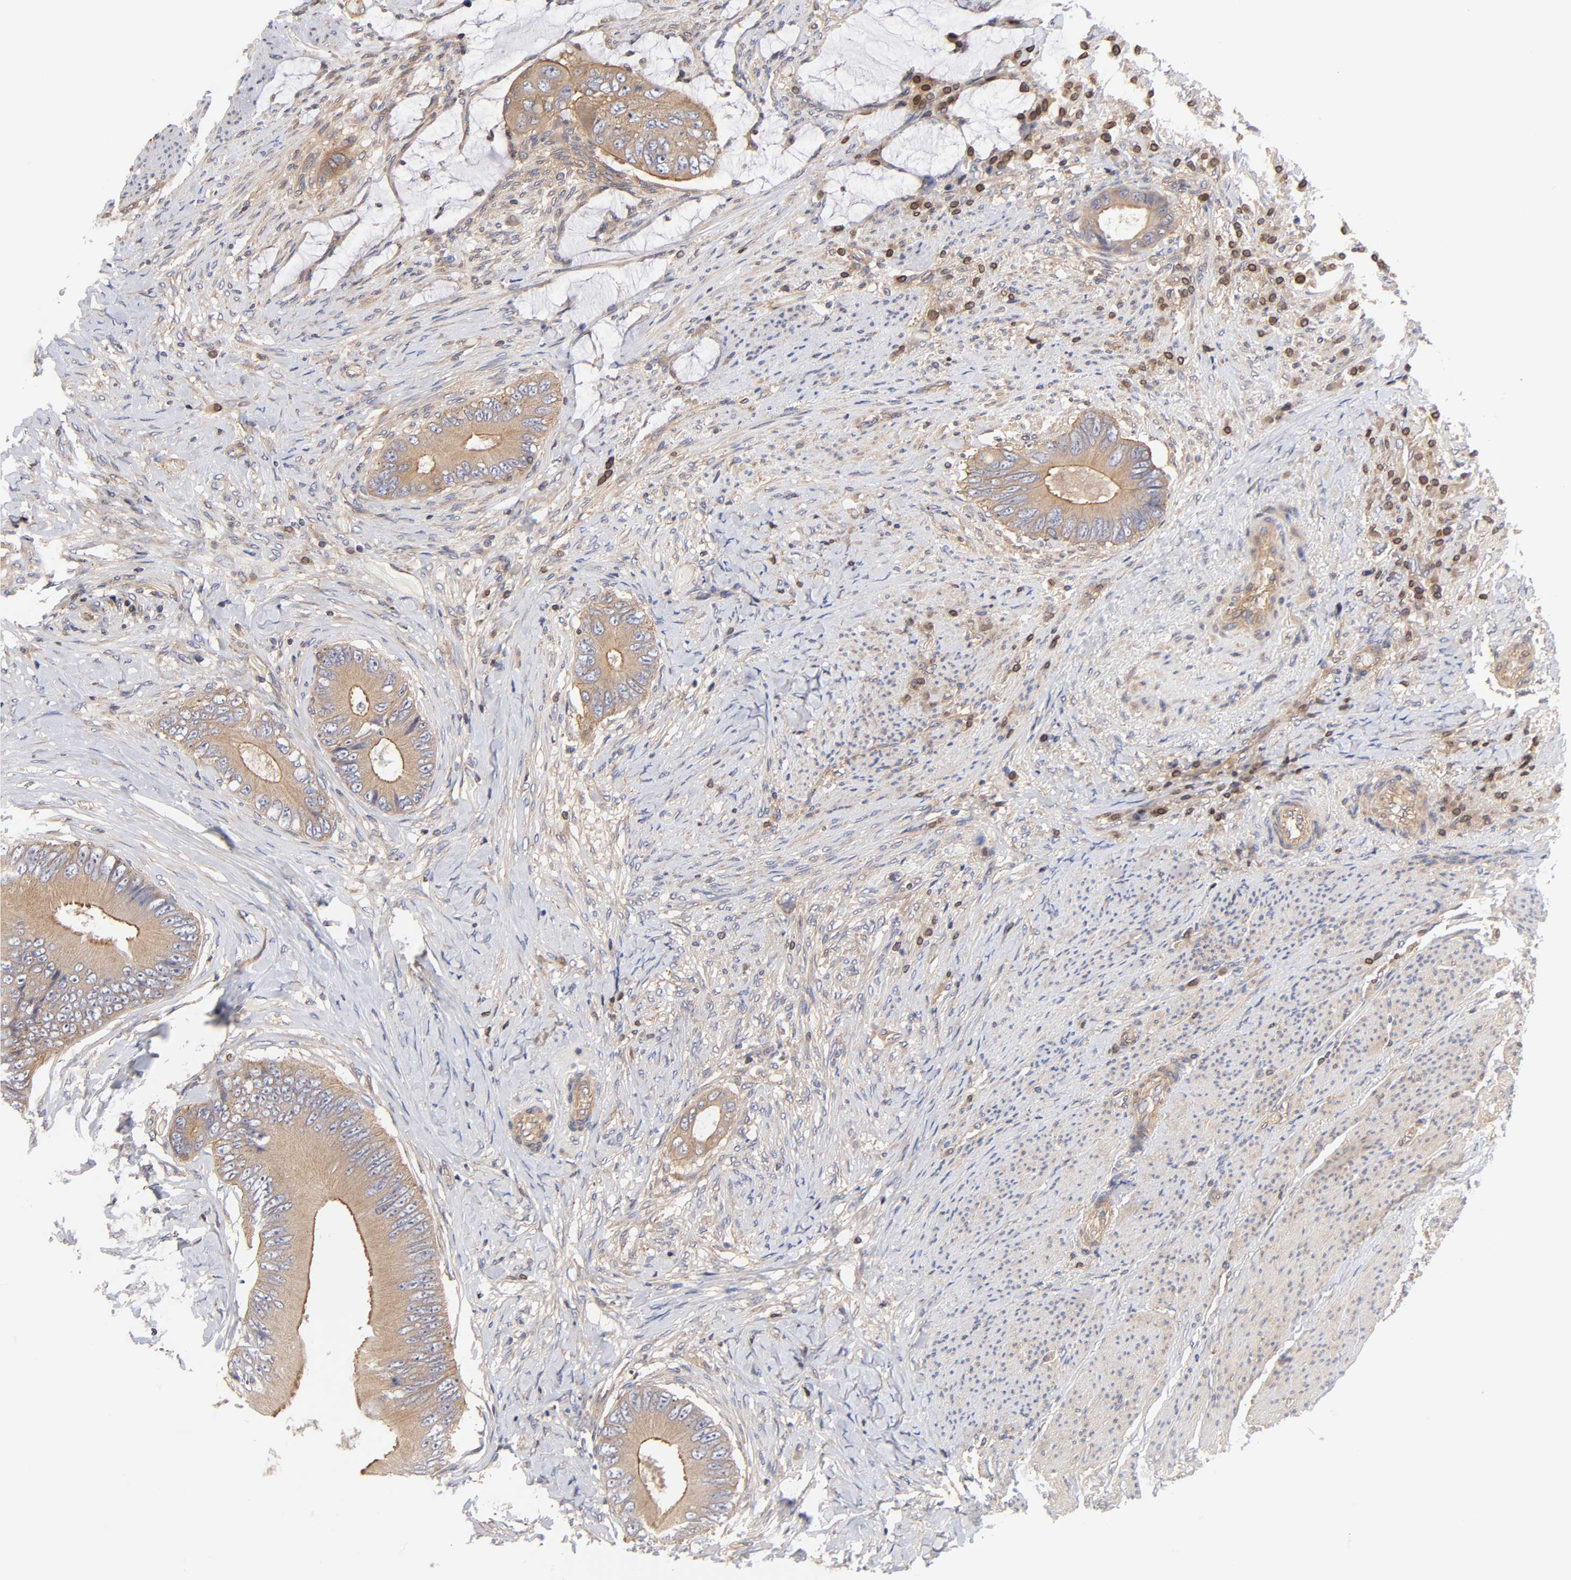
{"staining": {"intensity": "weak", "quantity": ">75%", "location": "cytoplasmic/membranous"}, "tissue": "colorectal cancer", "cell_type": "Tumor cells", "image_type": "cancer", "snomed": [{"axis": "morphology", "description": "Normal tissue, NOS"}, {"axis": "morphology", "description": "Adenocarcinoma, NOS"}, {"axis": "topography", "description": "Rectum"}, {"axis": "topography", "description": "Peripheral nerve tissue"}], "caption": "Colorectal cancer was stained to show a protein in brown. There is low levels of weak cytoplasmic/membranous expression in approximately >75% of tumor cells.", "gene": "STRN3", "patient": {"sex": "female", "age": 77}}